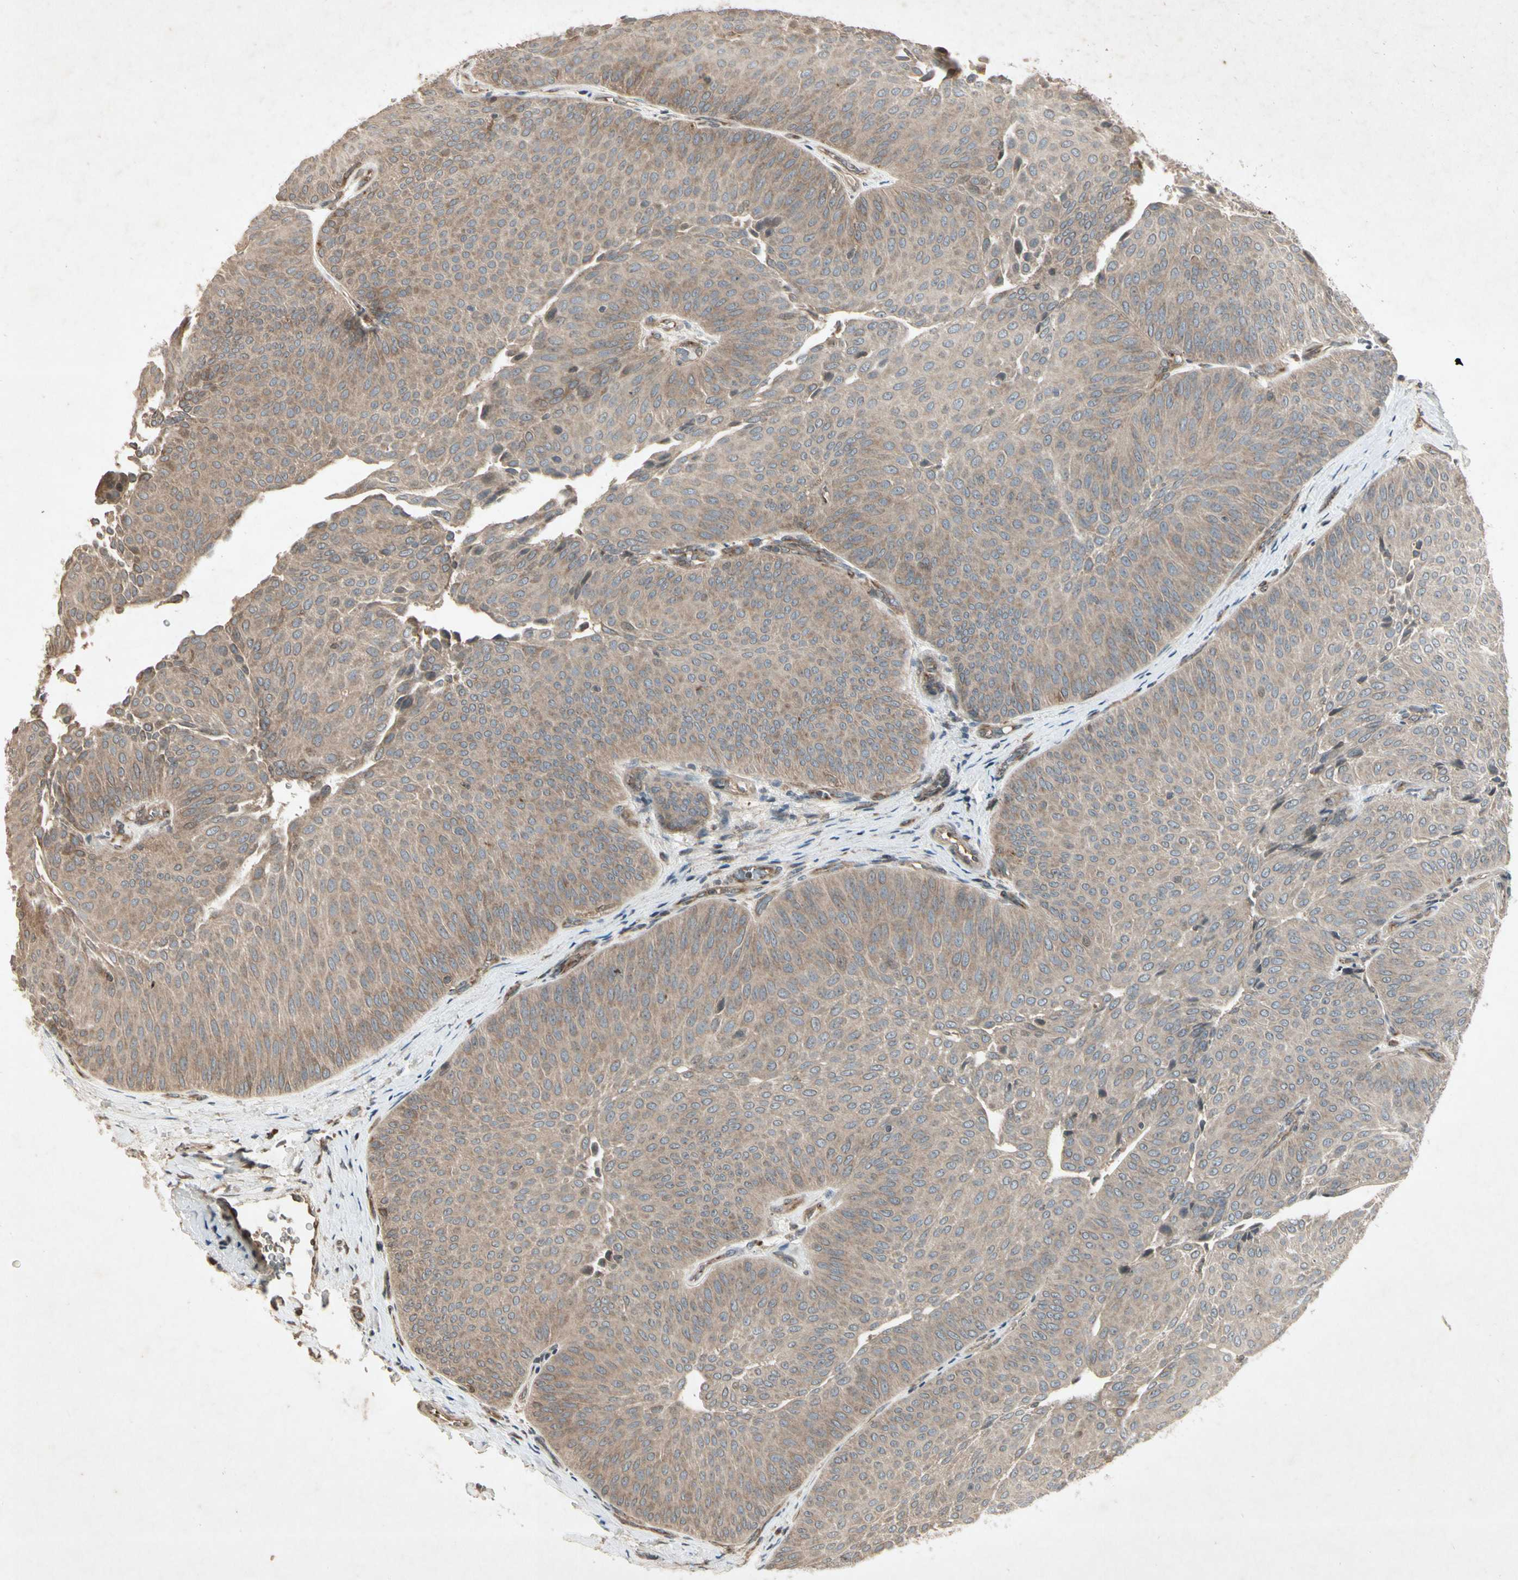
{"staining": {"intensity": "weak", "quantity": ">75%", "location": "cytoplasmic/membranous"}, "tissue": "urothelial cancer", "cell_type": "Tumor cells", "image_type": "cancer", "snomed": [{"axis": "morphology", "description": "Urothelial carcinoma, Low grade"}, {"axis": "topography", "description": "Urinary bladder"}], "caption": "Weak cytoplasmic/membranous protein expression is seen in approximately >75% of tumor cells in urothelial cancer. The staining was performed using DAB (3,3'-diaminobenzidine), with brown indicating positive protein expression. Nuclei are stained blue with hematoxylin.", "gene": "TEK", "patient": {"sex": "female", "age": 60}}